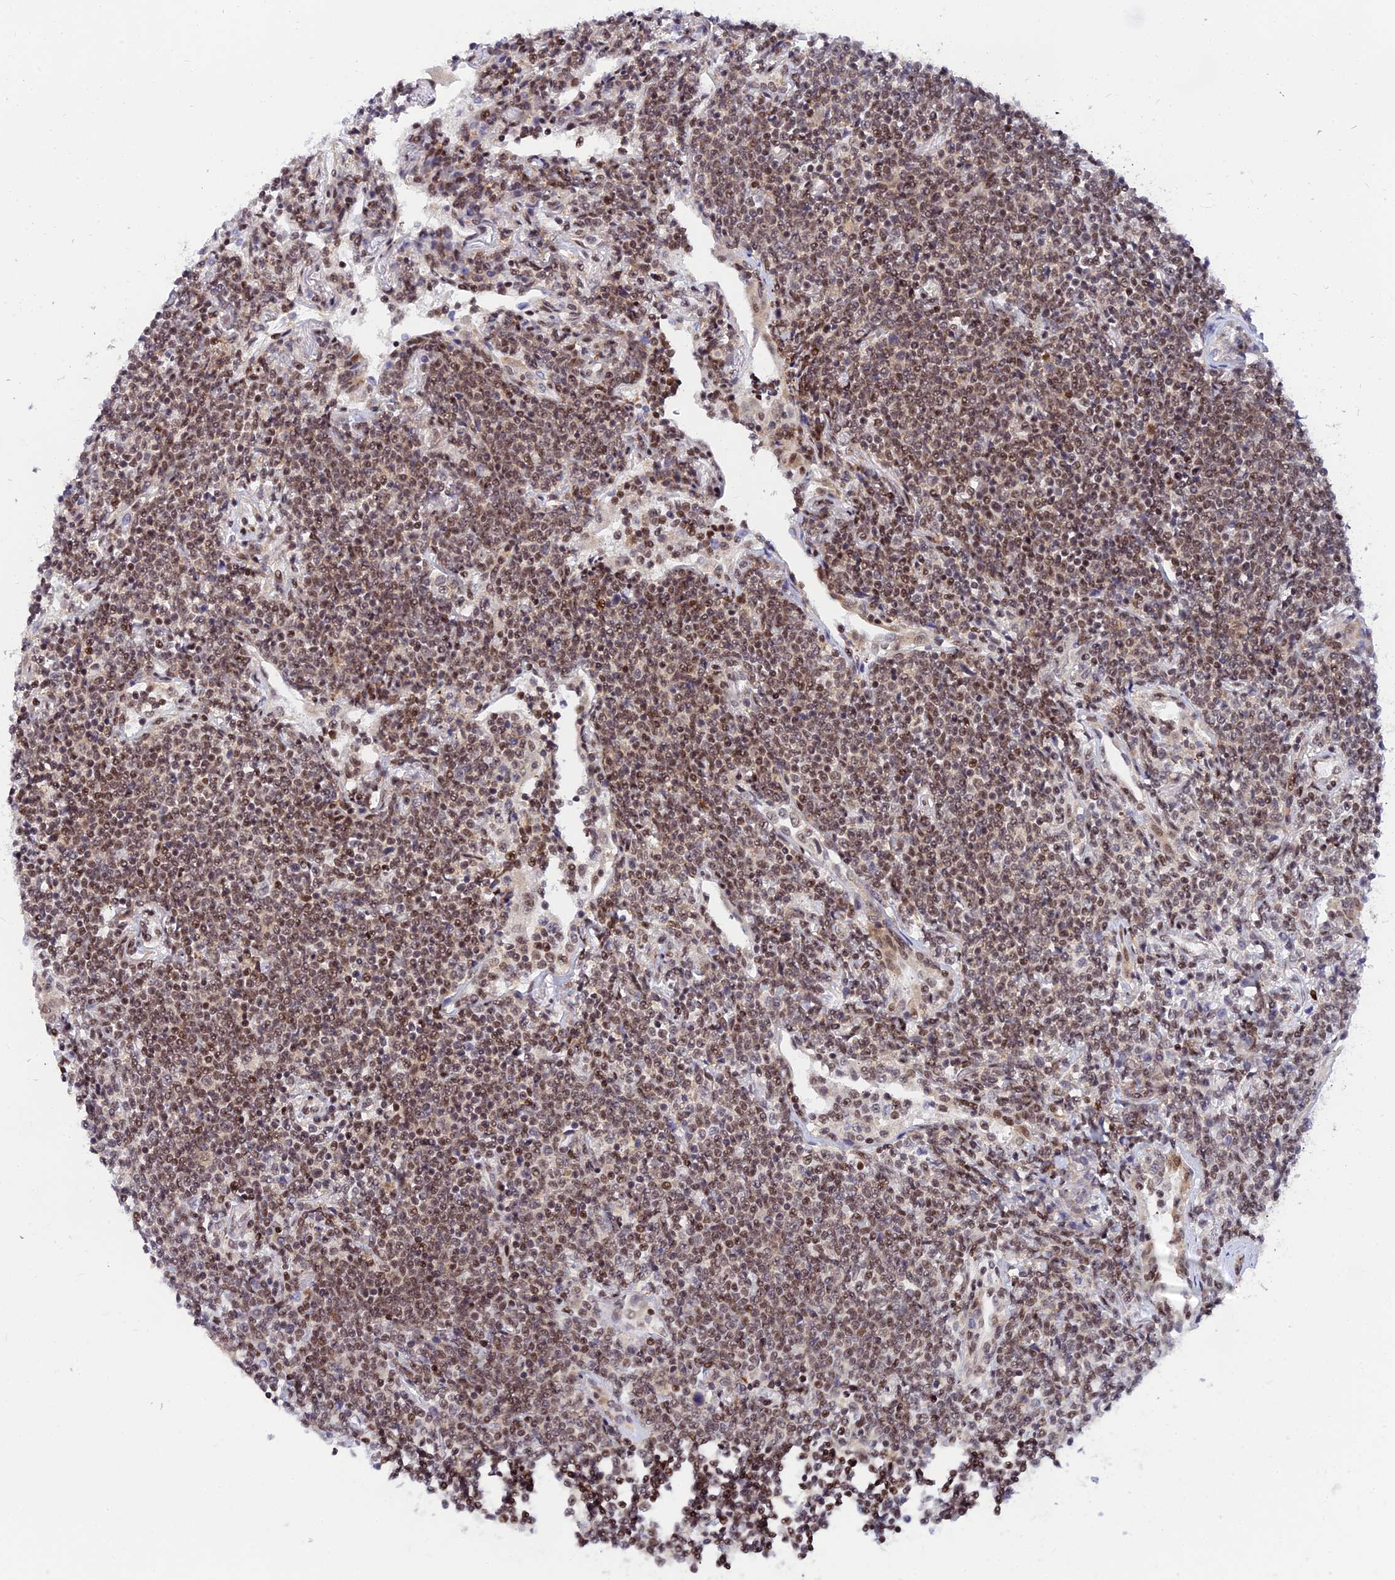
{"staining": {"intensity": "moderate", "quantity": ">75%", "location": "nuclear"}, "tissue": "lymphoma", "cell_type": "Tumor cells", "image_type": "cancer", "snomed": [{"axis": "morphology", "description": "Malignant lymphoma, non-Hodgkin's type, Low grade"}, {"axis": "topography", "description": "Lung"}], "caption": "Immunohistochemistry of human lymphoma exhibits medium levels of moderate nuclear expression in about >75% of tumor cells. (DAB = brown stain, brightfield microscopy at high magnification).", "gene": "USP22", "patient": {"sex": "female", "age": 71}}